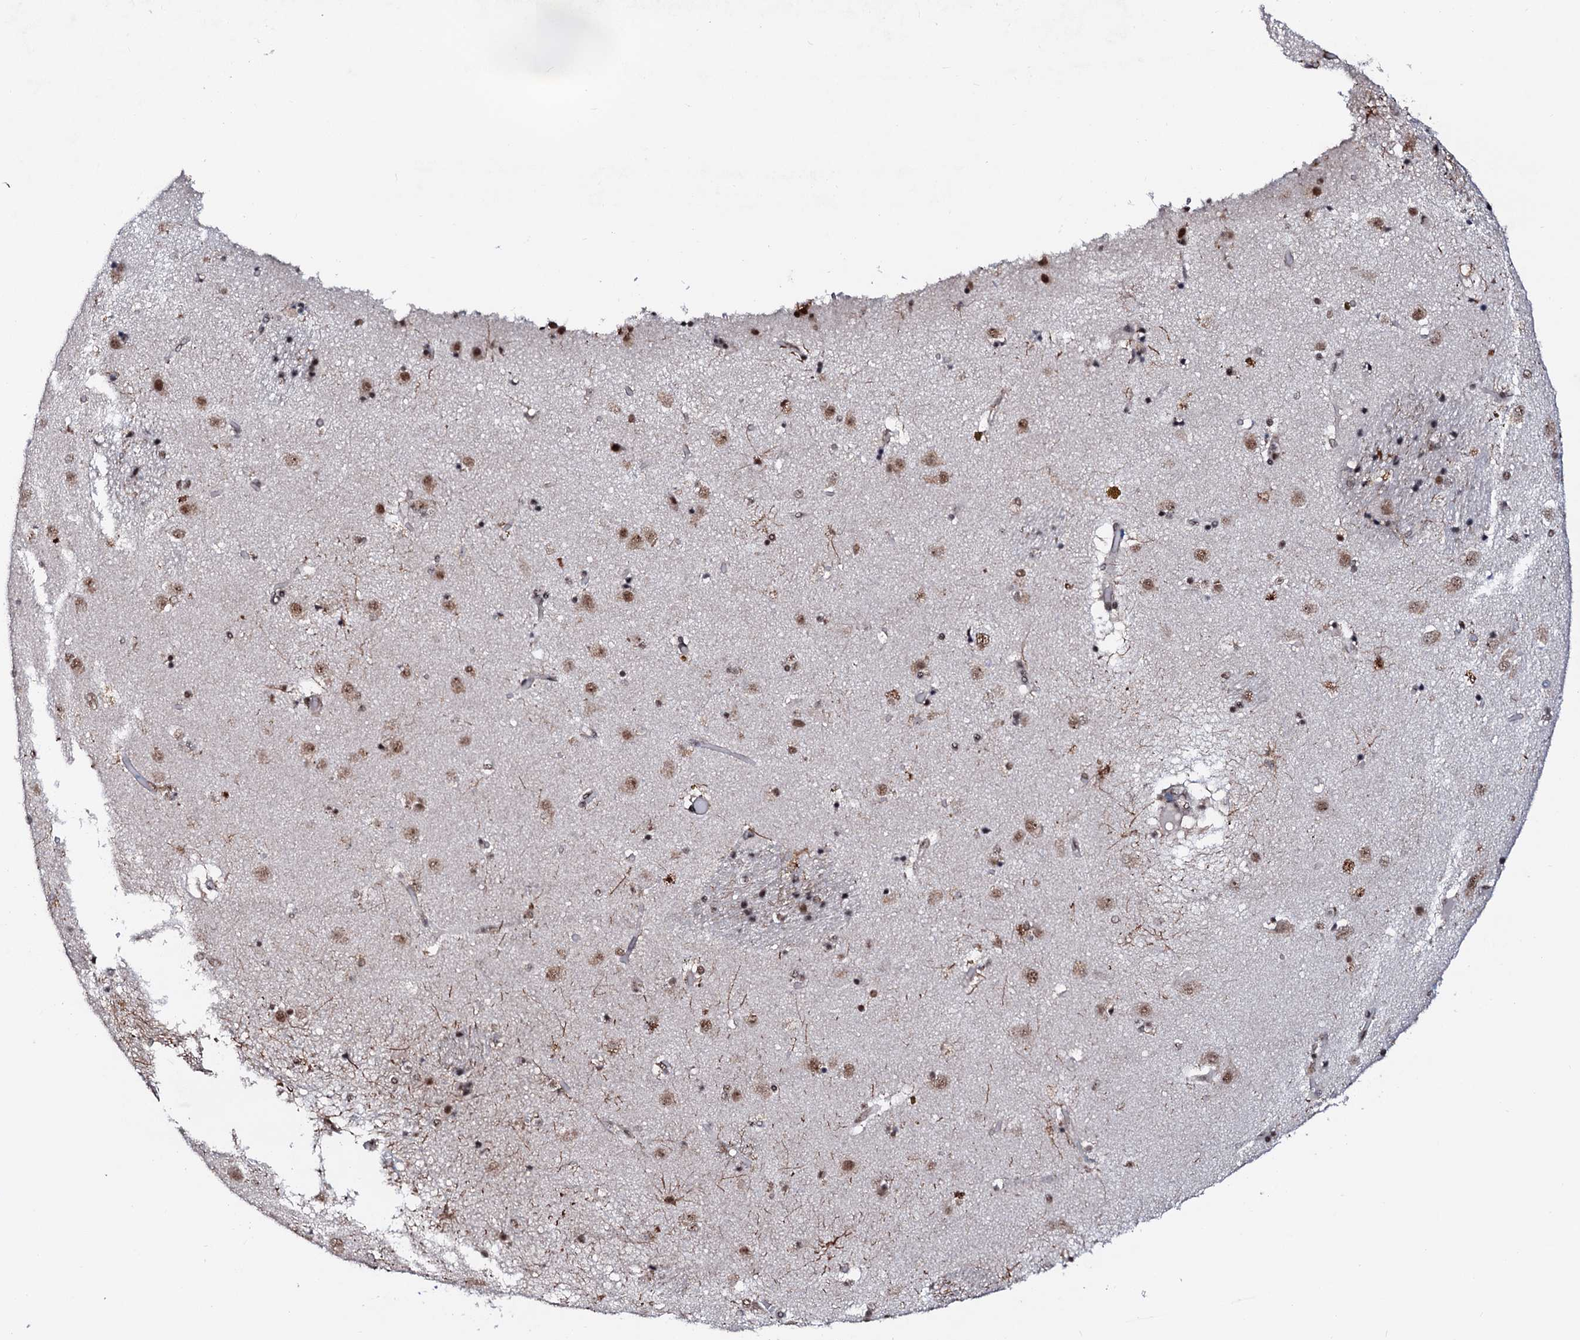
{"staining": {"intensity": "moderate", "quantity": "<25%", "location": "nuclear"}, "tissue": "caudate", "cell_type": "Glial cells", "image_type": "normal", "snomed": [{"axis": "morphology", "description": "Normal tissue, NOS"}, {"axis": "topography", "description": "Lateral ventricle wall"}], "caption": "Immunohistochemical staining of benign caudate exhibits moderate nuclear protein staining in approximately <25% of glial cells.", "gene": "PRPF18", "patient": {"sex": "male", "age": 70}}